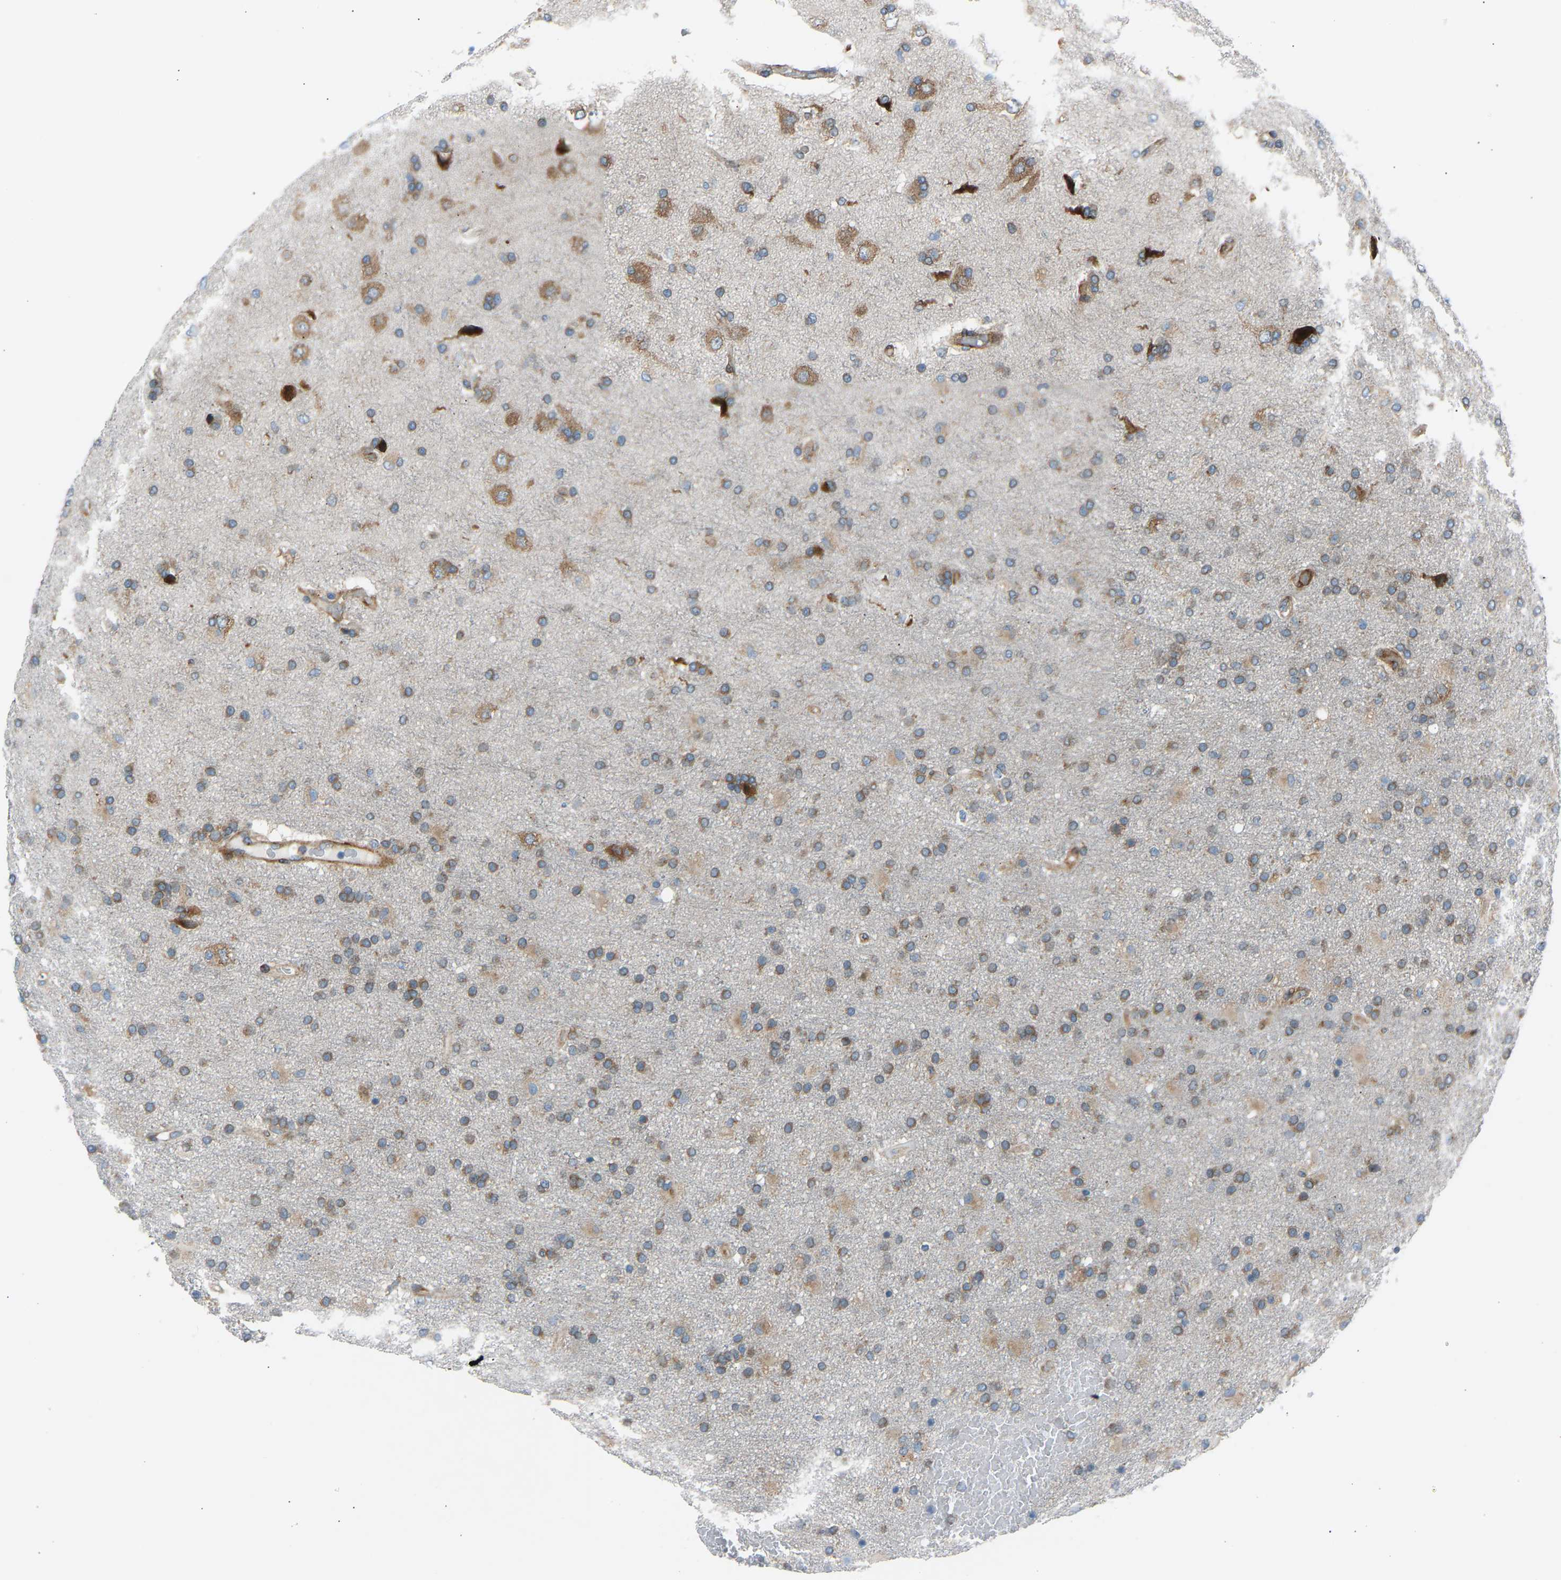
{"staining": {"intensity": "moderate", "quantity": ">75%", "location": "cytoplasmic/membranous"}, "tissue": "glioma", "cell_type": "Tumor cells", "image_type": "cancer", "snomed": [{"axis": "morphology", "description": "Glioma, malignant, High grade"}, {"axis": "topography", "description": "Brain"}], "caption": "Immunohistochemical staining of human glioma reveals moderate cytoplasmic/membranous protein positivity in approximately >75% of tumor cells.", "gene": "VPS41", "patient": {"sex": "male", "age": 72}}